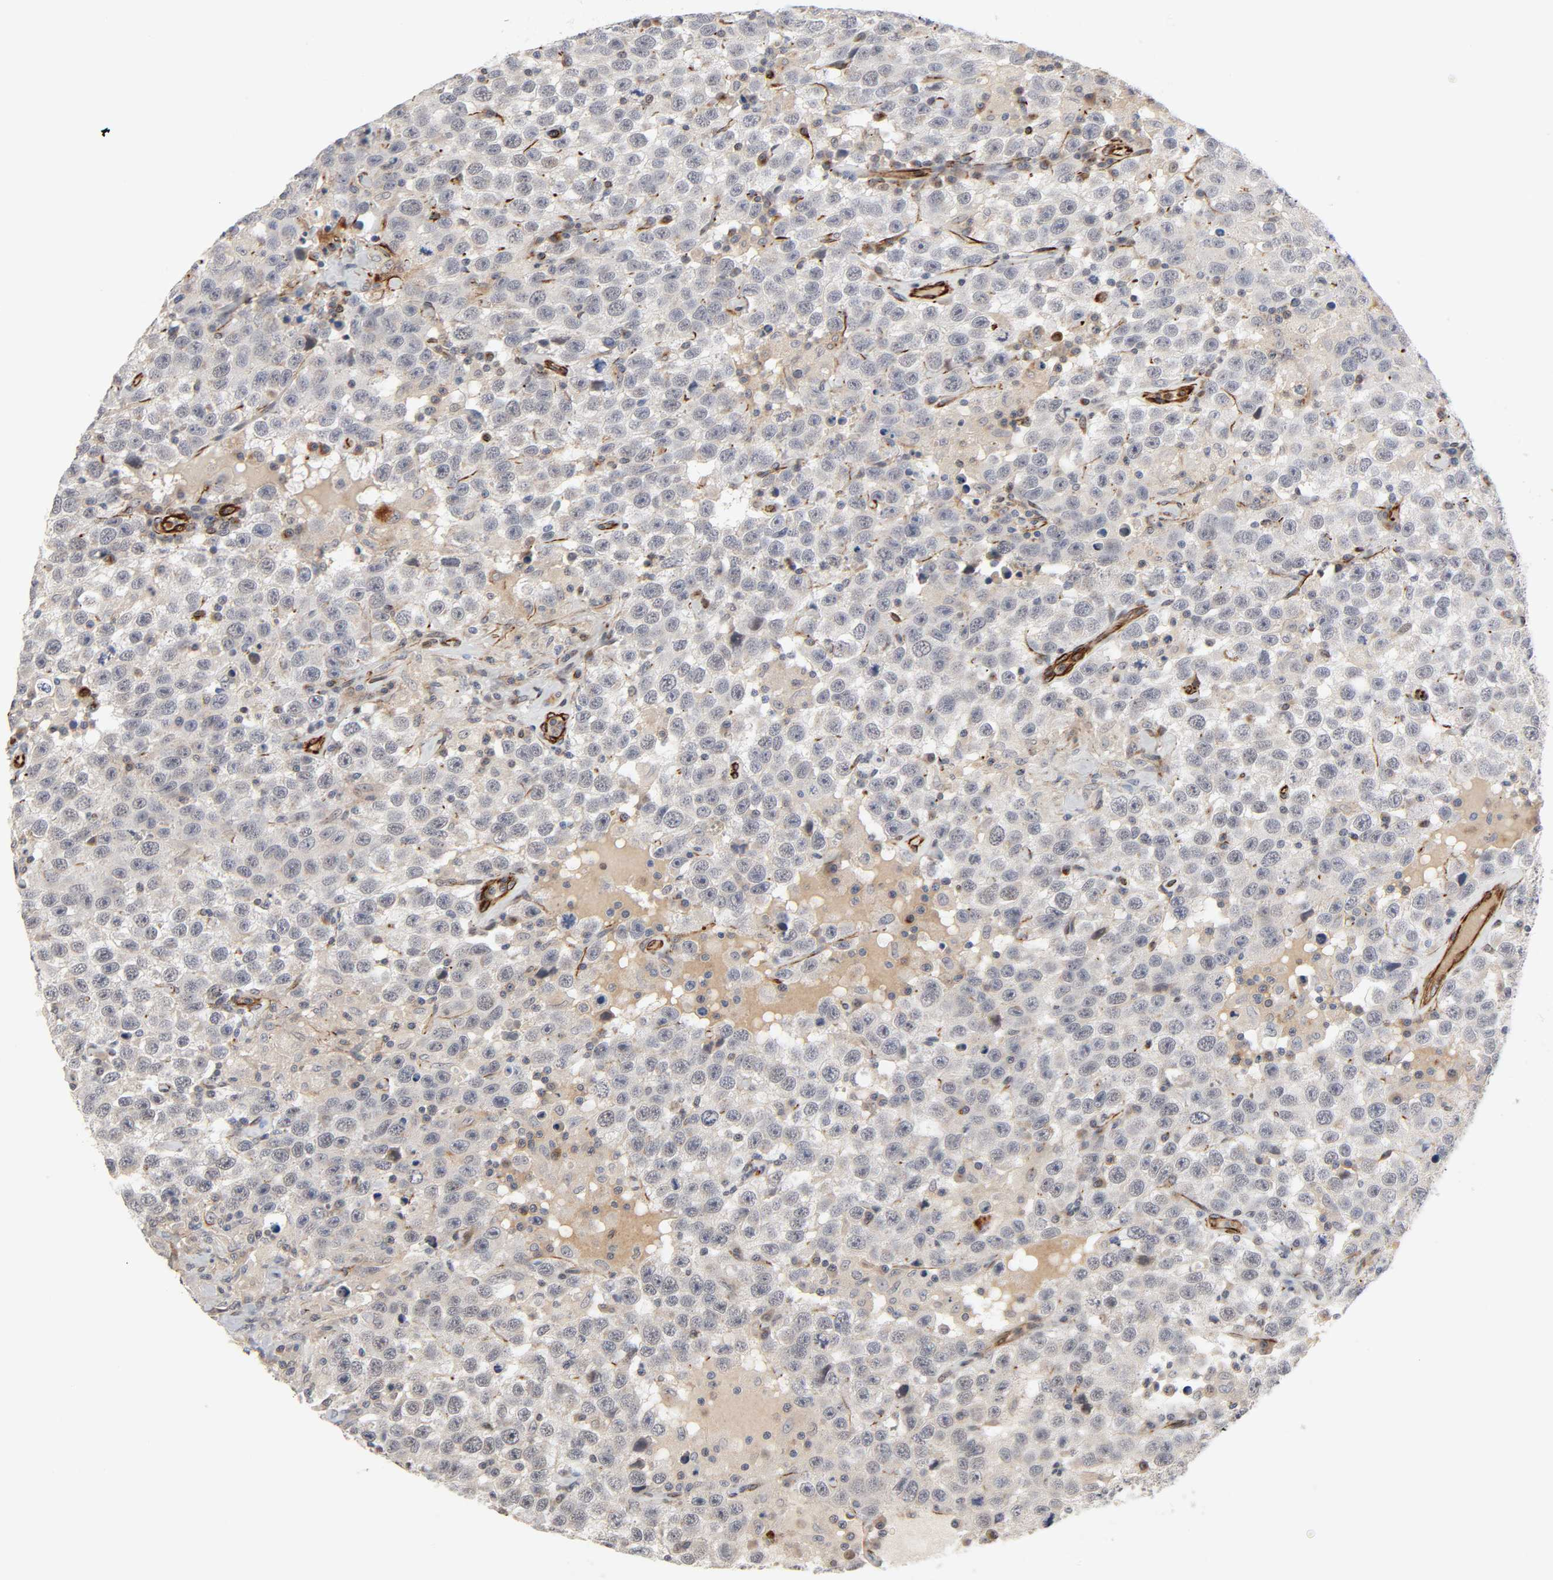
{"staining": {"intensity": "weak", "quantity": "25%-75%", "location": "cytoplasmic/membranous"}, "tissue": "testis cancer", "cell_type": "Tumor cells", "image_type": "cancer", "snomed": [{"axis": "morphology", "description": "Seminoma, NOS"}, {"axis": "topography", "description": "Testis"}], "caption": "This is a histology image of immunohistochemistry staining of testis cancer, which shows weak positivity in the cytoplasmic/membranous of tumor cells.", "gene": "REEP6", "patient": {"sex": "male", "age": 41}}